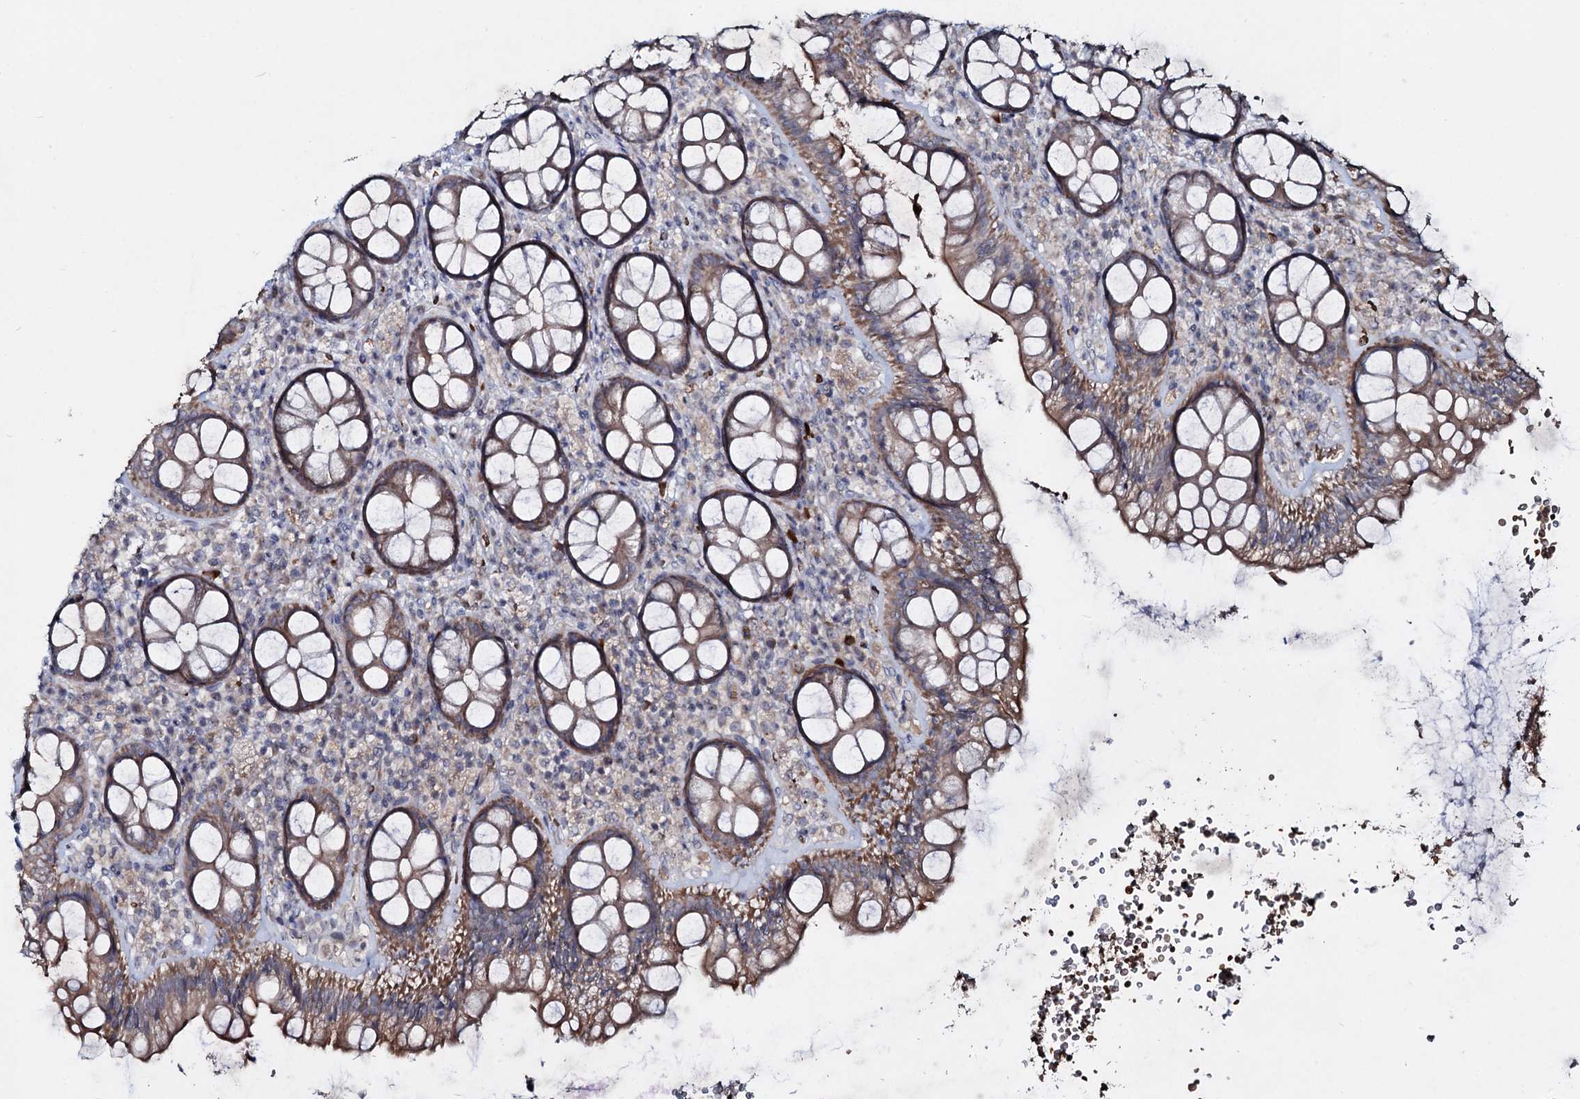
{"staining": {"intensity": "moderate", "quantity": ">75%", "location": "cytoplasmic/membranous"}, "tissue": "rectum", "cell_type": "Glandular cells", "image_type": "normal", "snomed": [{"axis": "morphology", "description": "Normal tissue, NOS"}, {"axis": "topography", "description": "Rectum"}], "caption": "DAB (3,3'-diaminobenzidine) immunohistochemical staining of benign human rectum reveals moderate cytoplasmic/membranous protein staining in approximately >75% of glandular cells.", "gene": "RNF6", "patient": {"sex": "male", "age": 83}}